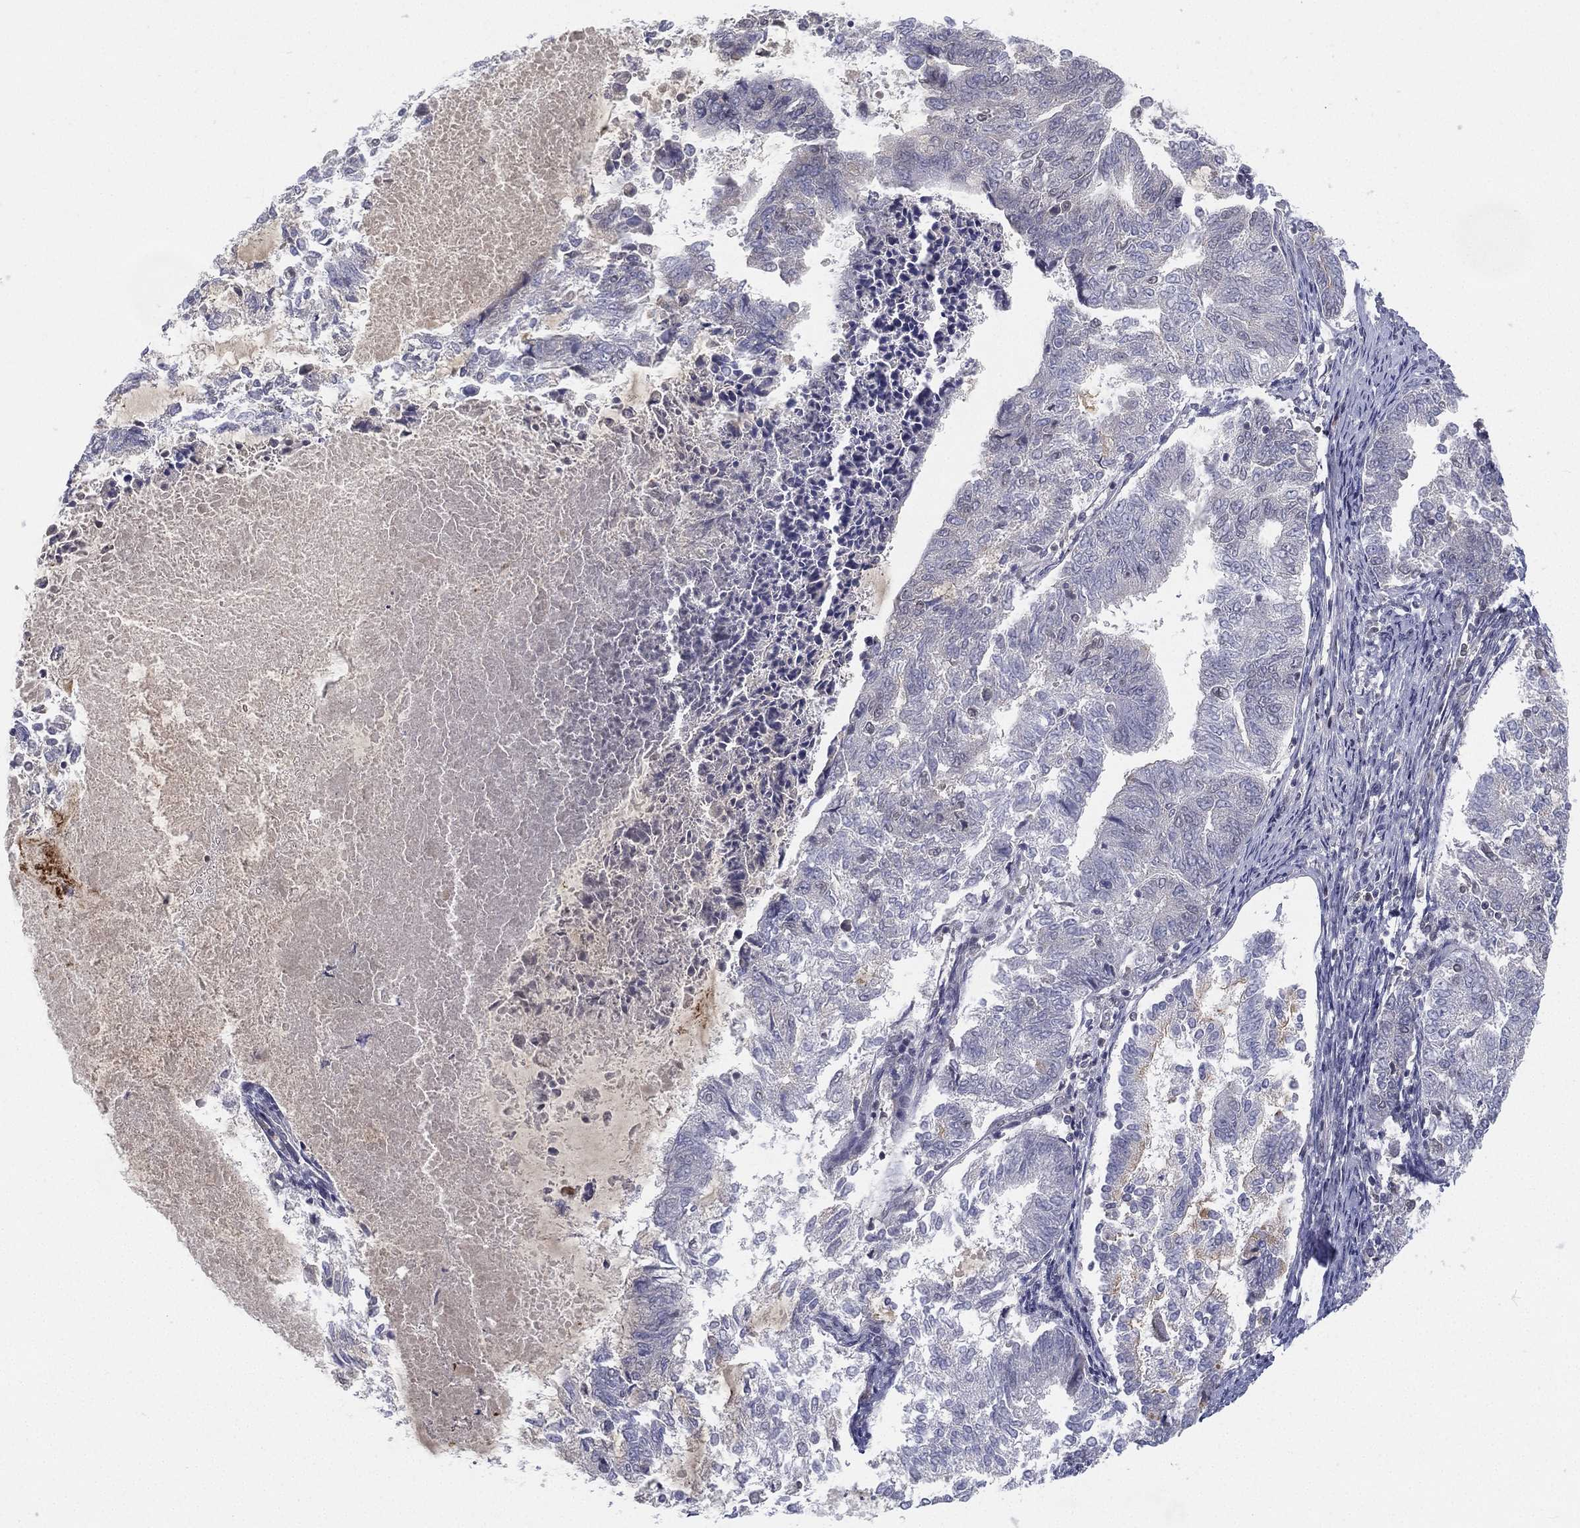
{"staining": {"intensity": "negative", "quantity": "none", "location": "none"}, "tissue": "endometrial cancer", "cell_type": "Tumor cells", "image_type": "cancer", "snomed": [{"axis": "morphology", "description": "Adenocarcinoma, NOS"}, {"axis": "topography", "description": "Endometrium"}], "caption": "Tumor cells show no significant positivity in adenocarcinoma (endometrial). The staining was performed using DAB (3,3'-diaminobenzidine) to visualize the protein expression in brown, while the nuclei were stained in blue with hematoxylin (Magnification: 20x).", "gene": "MS4A8", "patient": {"sex": "female", "age": 65}}